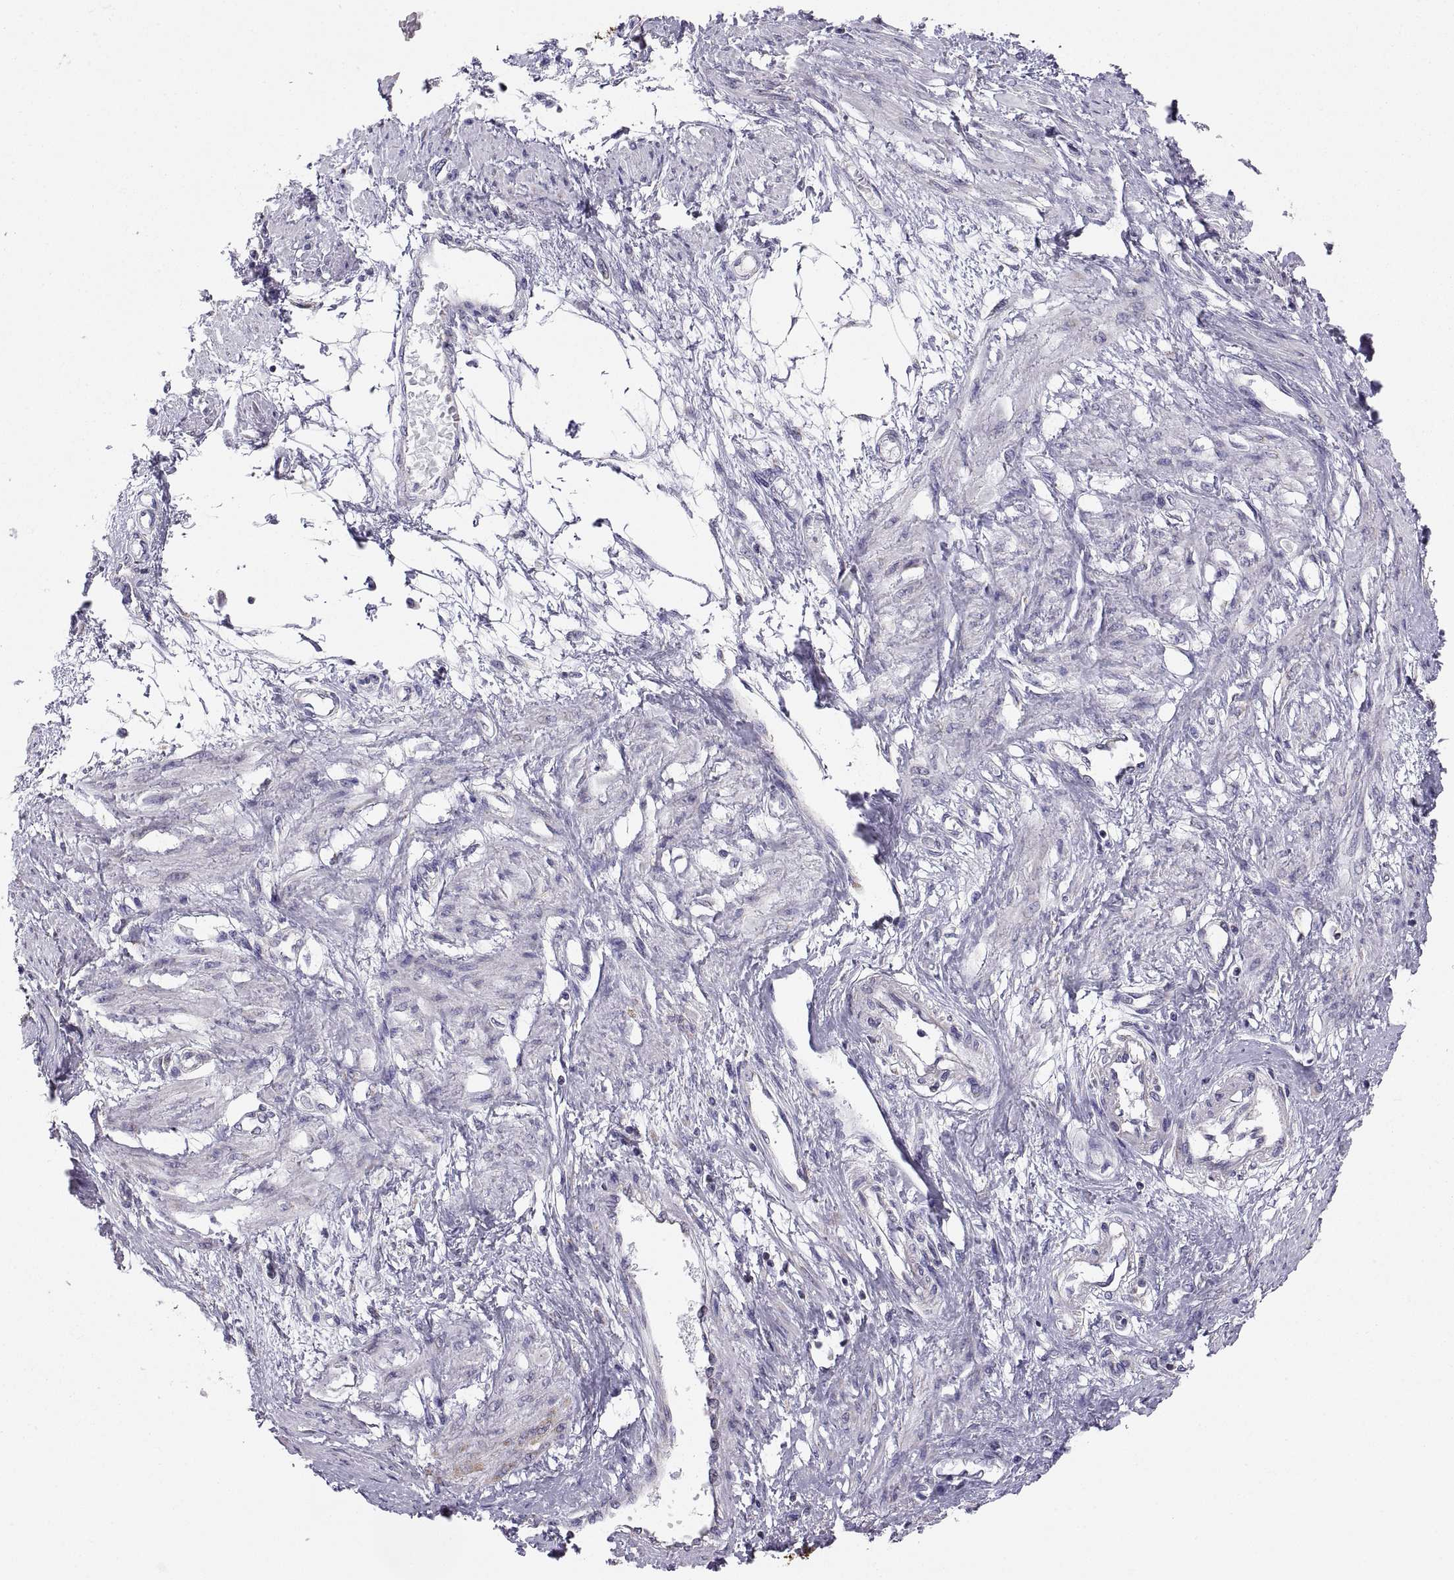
{"staining": {"intensity": "negative", "quantity": "none", "location": "none"}, "tissue": "smooth muscle", "cell_type": "Smooth muscle cells", "image_type": "normal", "snomed": [{"axis": "morphology", "description": "Normal tissue, NOS"}, {"axis": "topography", "description": "Smooth muscle"}, {"axis": "topography", "description": "Uterus"}], "caption": "A high-resolution image shows IHC staining of benign smooth muscle, which shows no significant positivity in smooth muscle cells.", "gene": "TNNC1", "patient": {"sex": "female", "age": 39}}